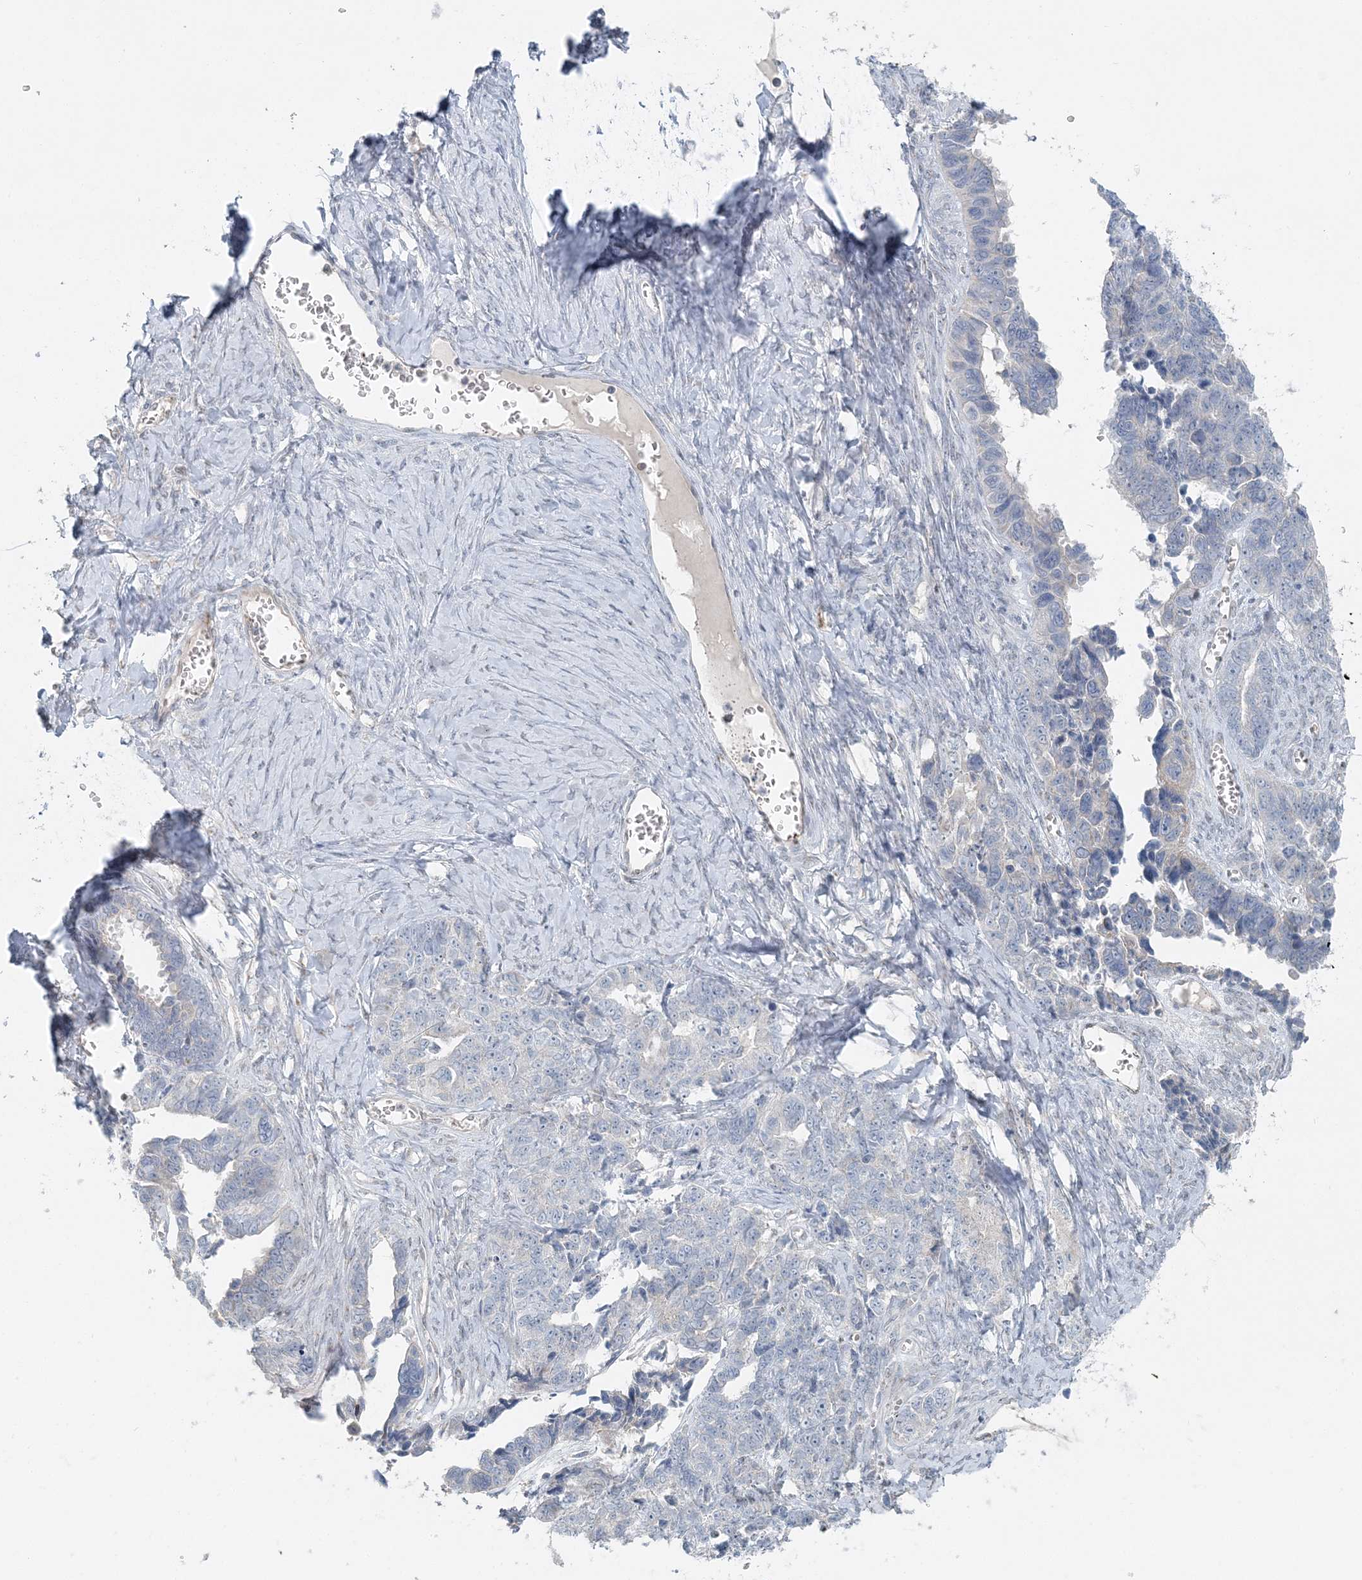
{"staining": {"intensity": "negative", "quantity": "none", "location": "none"}, "tissue": "ovarian cancer", "cell_type": "Tumor cells", "image_type": "cancer", "snomed": [{"axis": "morphology", "description": "Cystadenocarcinoma, serous, NOS"}, {"axis": "topography", "description": "Ovary"}], "caption": "Tumor cells are negative for protein expression in human serous cystadenocarcinoma (ovarian). Nuclei are stained in blue.", "gene": "NAA11", "patient": {"sex": "female", "age": 79}}